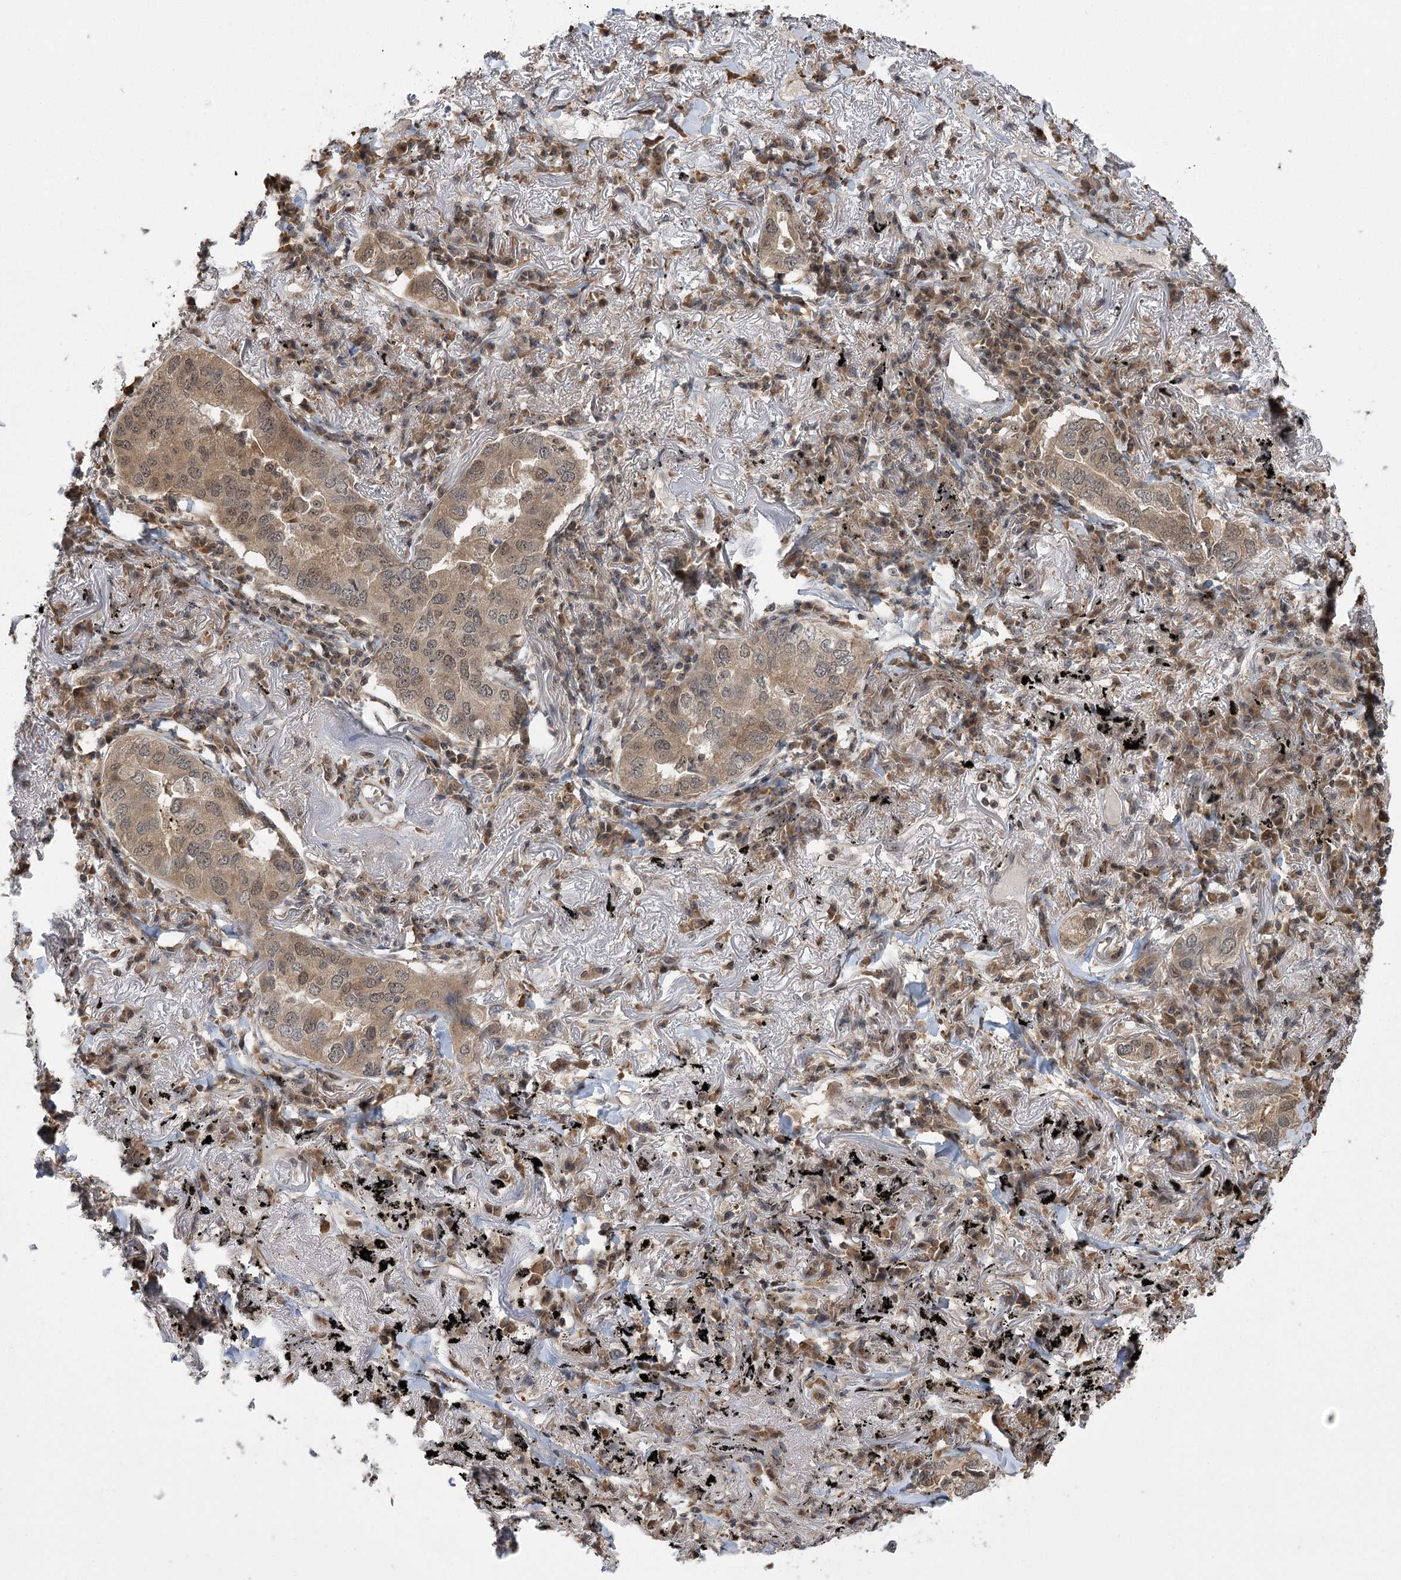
{"staining": {"intensity": "weak", "quantity": ">75%", "location": "cytoplasmic/membranous"}, "tissue": "lung cancer", "cell_type": "Tumor cells", "image_type": "cancer", "snomed": [{"axis": "morphology", "description": "Adenocarcinoma, NOS"}, {"axis": "topography", "description": "Lung"}], "caption": "IHC image of human lung cancer (adenocarcinoma) stained for a protein (brown), which demonstrates low levels of weak cytoplasmic/membranous positivity in about >75% of tumor cells.", "gene": "SERGEF", "patient": {"sex": "male", "age": 65}}